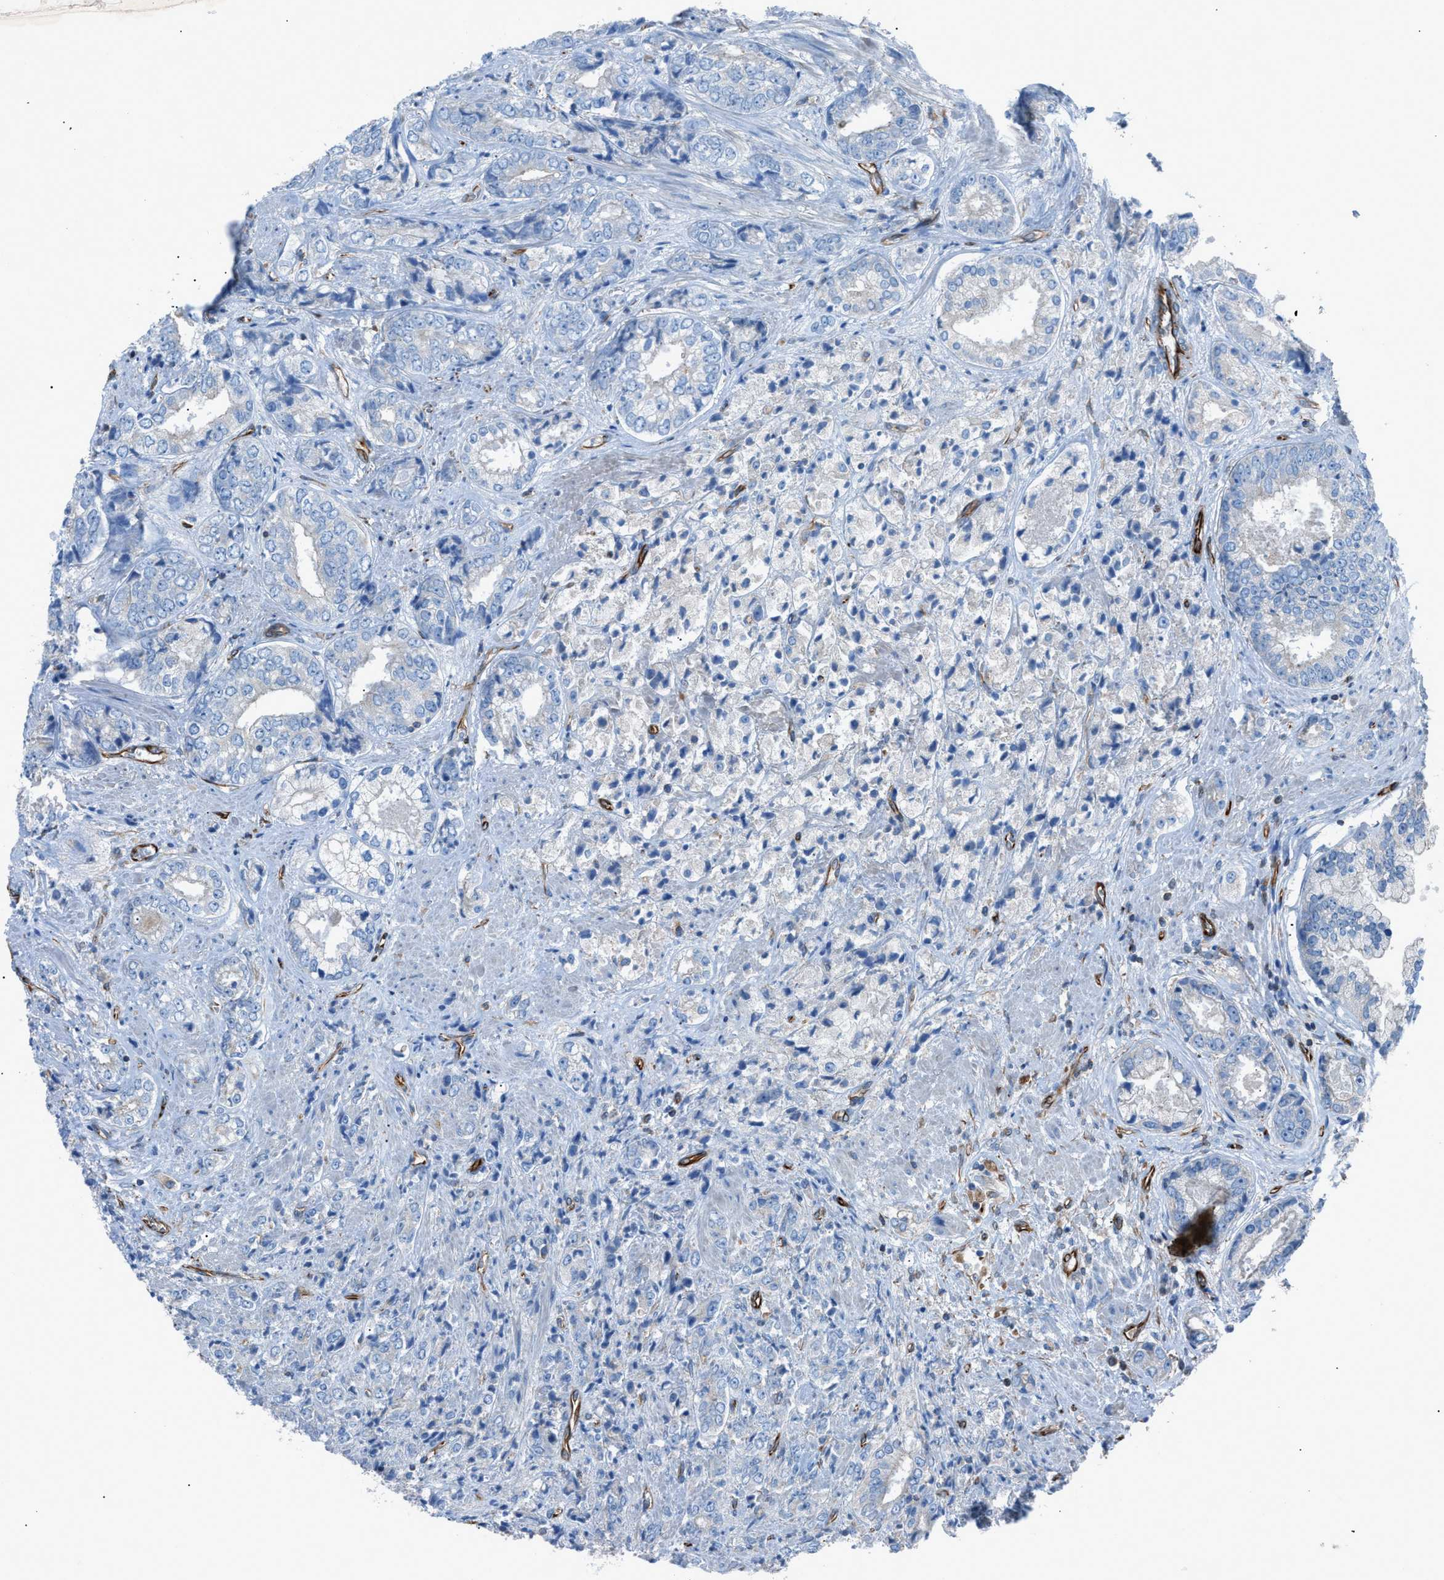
{"staining": {"intensity": "negative", "quantity": "none", "location": "none"}, "tissue": "prostate cancer", "cell_type": "Tumor cells", "image_type": "cancer", "snomed": [{"axis": "morphology", "description": "Adenocarcinoma, High grade"}, {"axis": "topography", "description": "Prostate"}], "caption": "An image of prostate adenocarcinoma (high-grade) stained for a protein reveals no brown staining in tumor cells. (DAB immunohistochemistry (IHC) visualized using brightfield microscopy, high magnification).", "gene": "CABP7", "patient": {"sex": "male", "age": 61}}